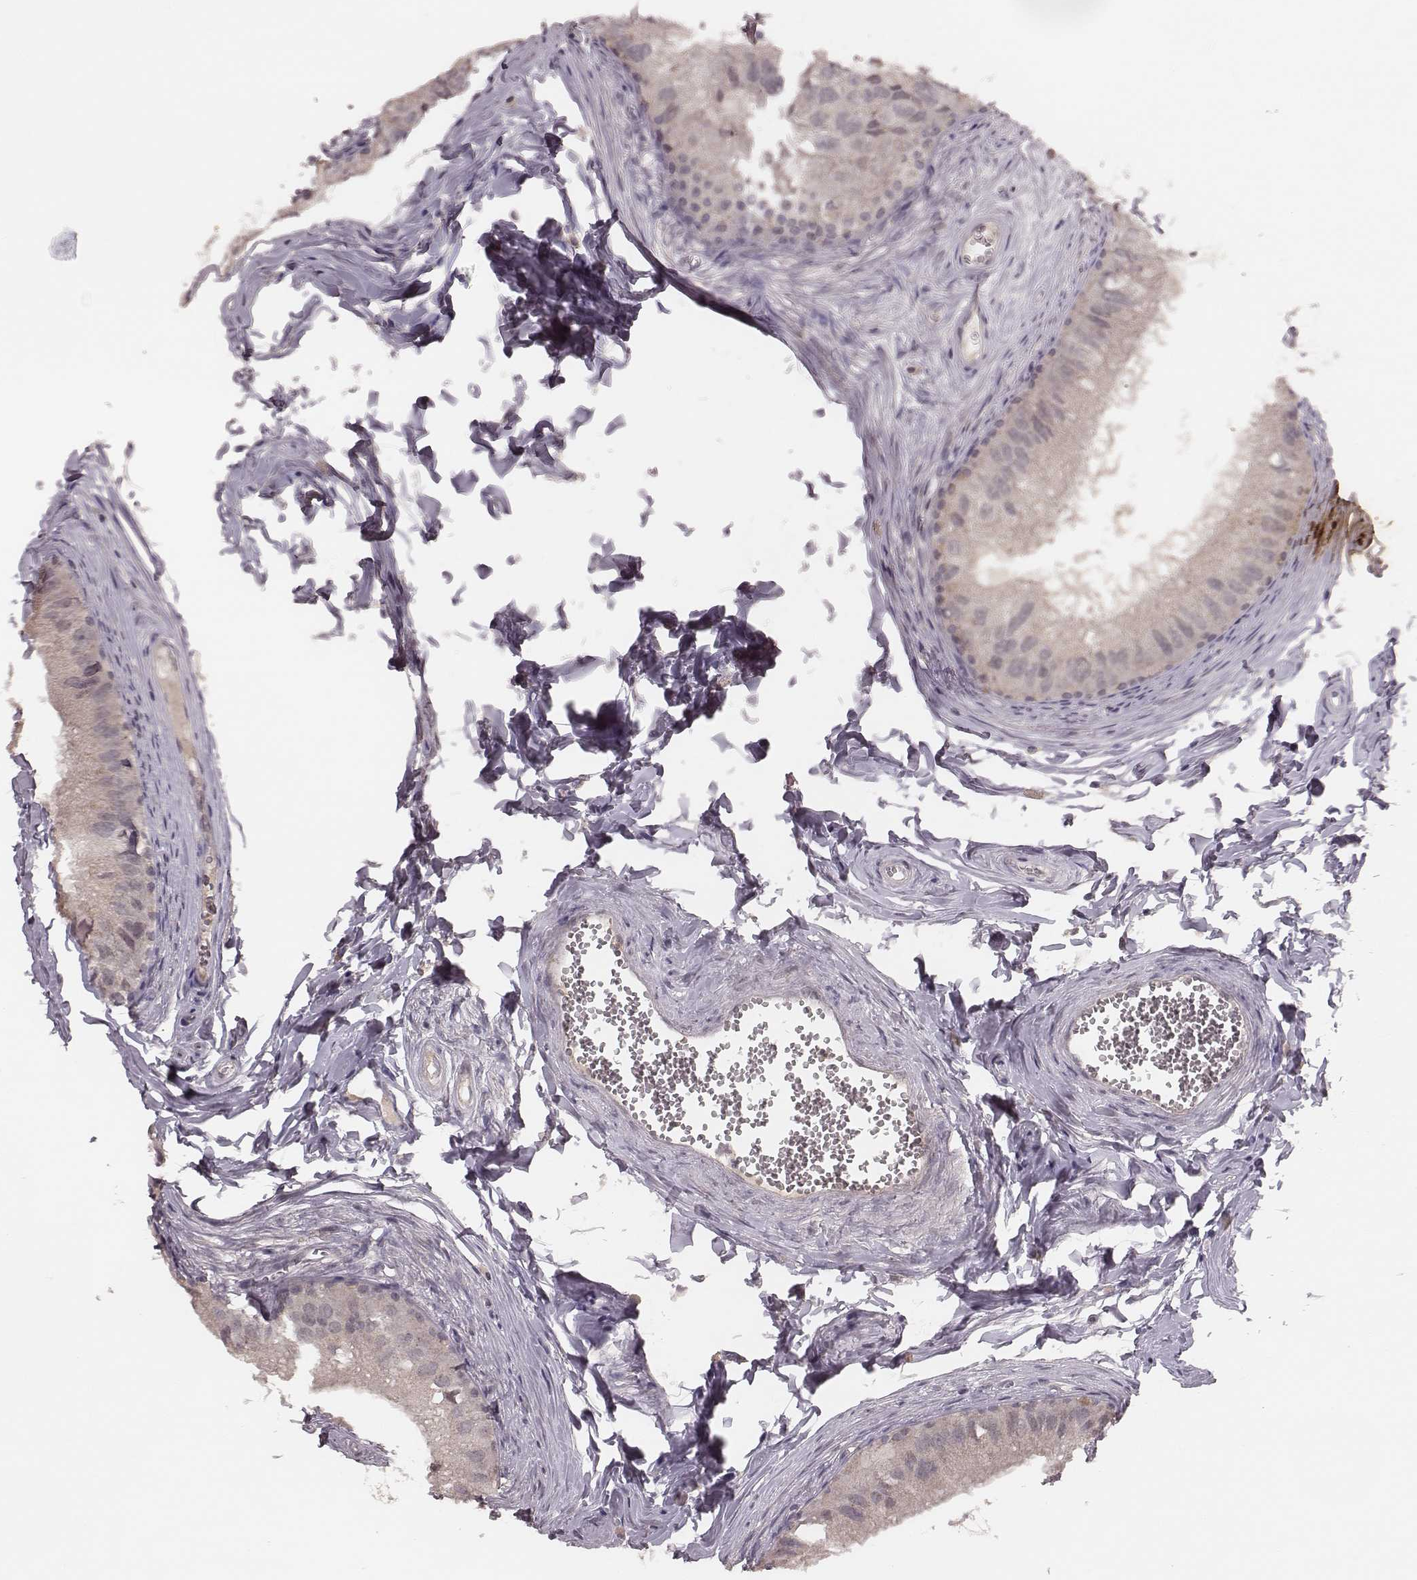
{"staining": {"intensity": "negative", "quantity": "none", "location": "none"}, "tissue": "epididymis", "cell_type": "Glandular cells", "image_type": "normal", "snomed": [{"axis": "morphology", "description": "Normal tissue, NOS"}, {"axis": "topography", "description": "Epididymis"}], "caption": "High power microscopy image of an immunohistochemistry histopathology image of normal epididymis, revealing no significant positivity in glandular cells. The staining is performed using DAB brown chromogen with nuclei counter-stained in using hematoxylin.", "gene": "LY6K", "patient": {"sex": "male", "age": 45}}